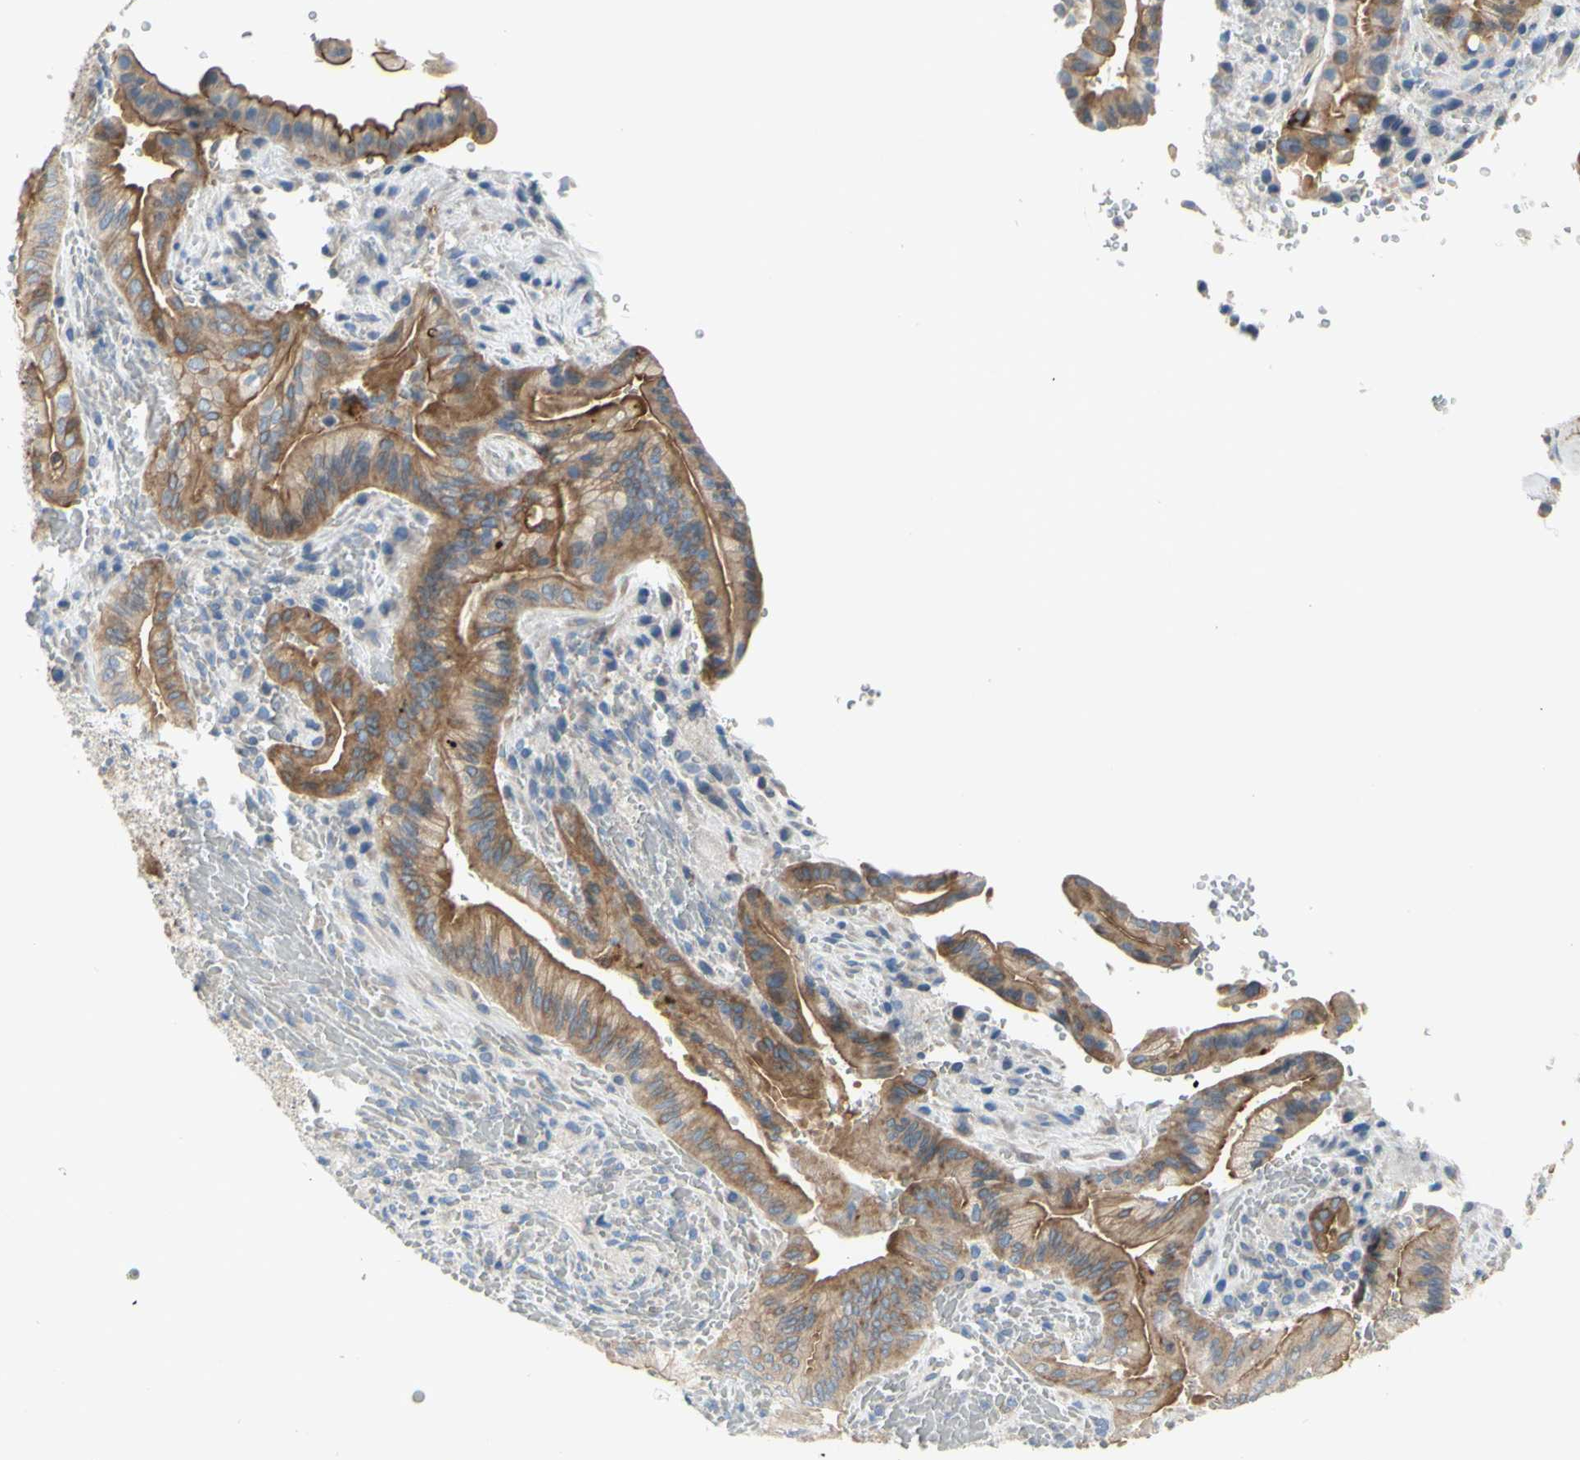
{"staining": {"intensity": "moderate", "quantity": ">75%", "location": "cytoplasmic/membranous"}, "tissue": "liver cancer", "cell_type": "Tumor cells", "image_type": "cancer", "snomed": [{"axis": "morphology", "description": "Cholangiocarcinoma"}, {"axis": "topography", "description": "Liver"}], "caption": "Immunohistochemical staining of liver cancer displays moderate cytoplasmic/membranous protein expression in about >75% of tumor cells.", "gene": "MUC1", "patient": {"sex": "female", "age": 68}}